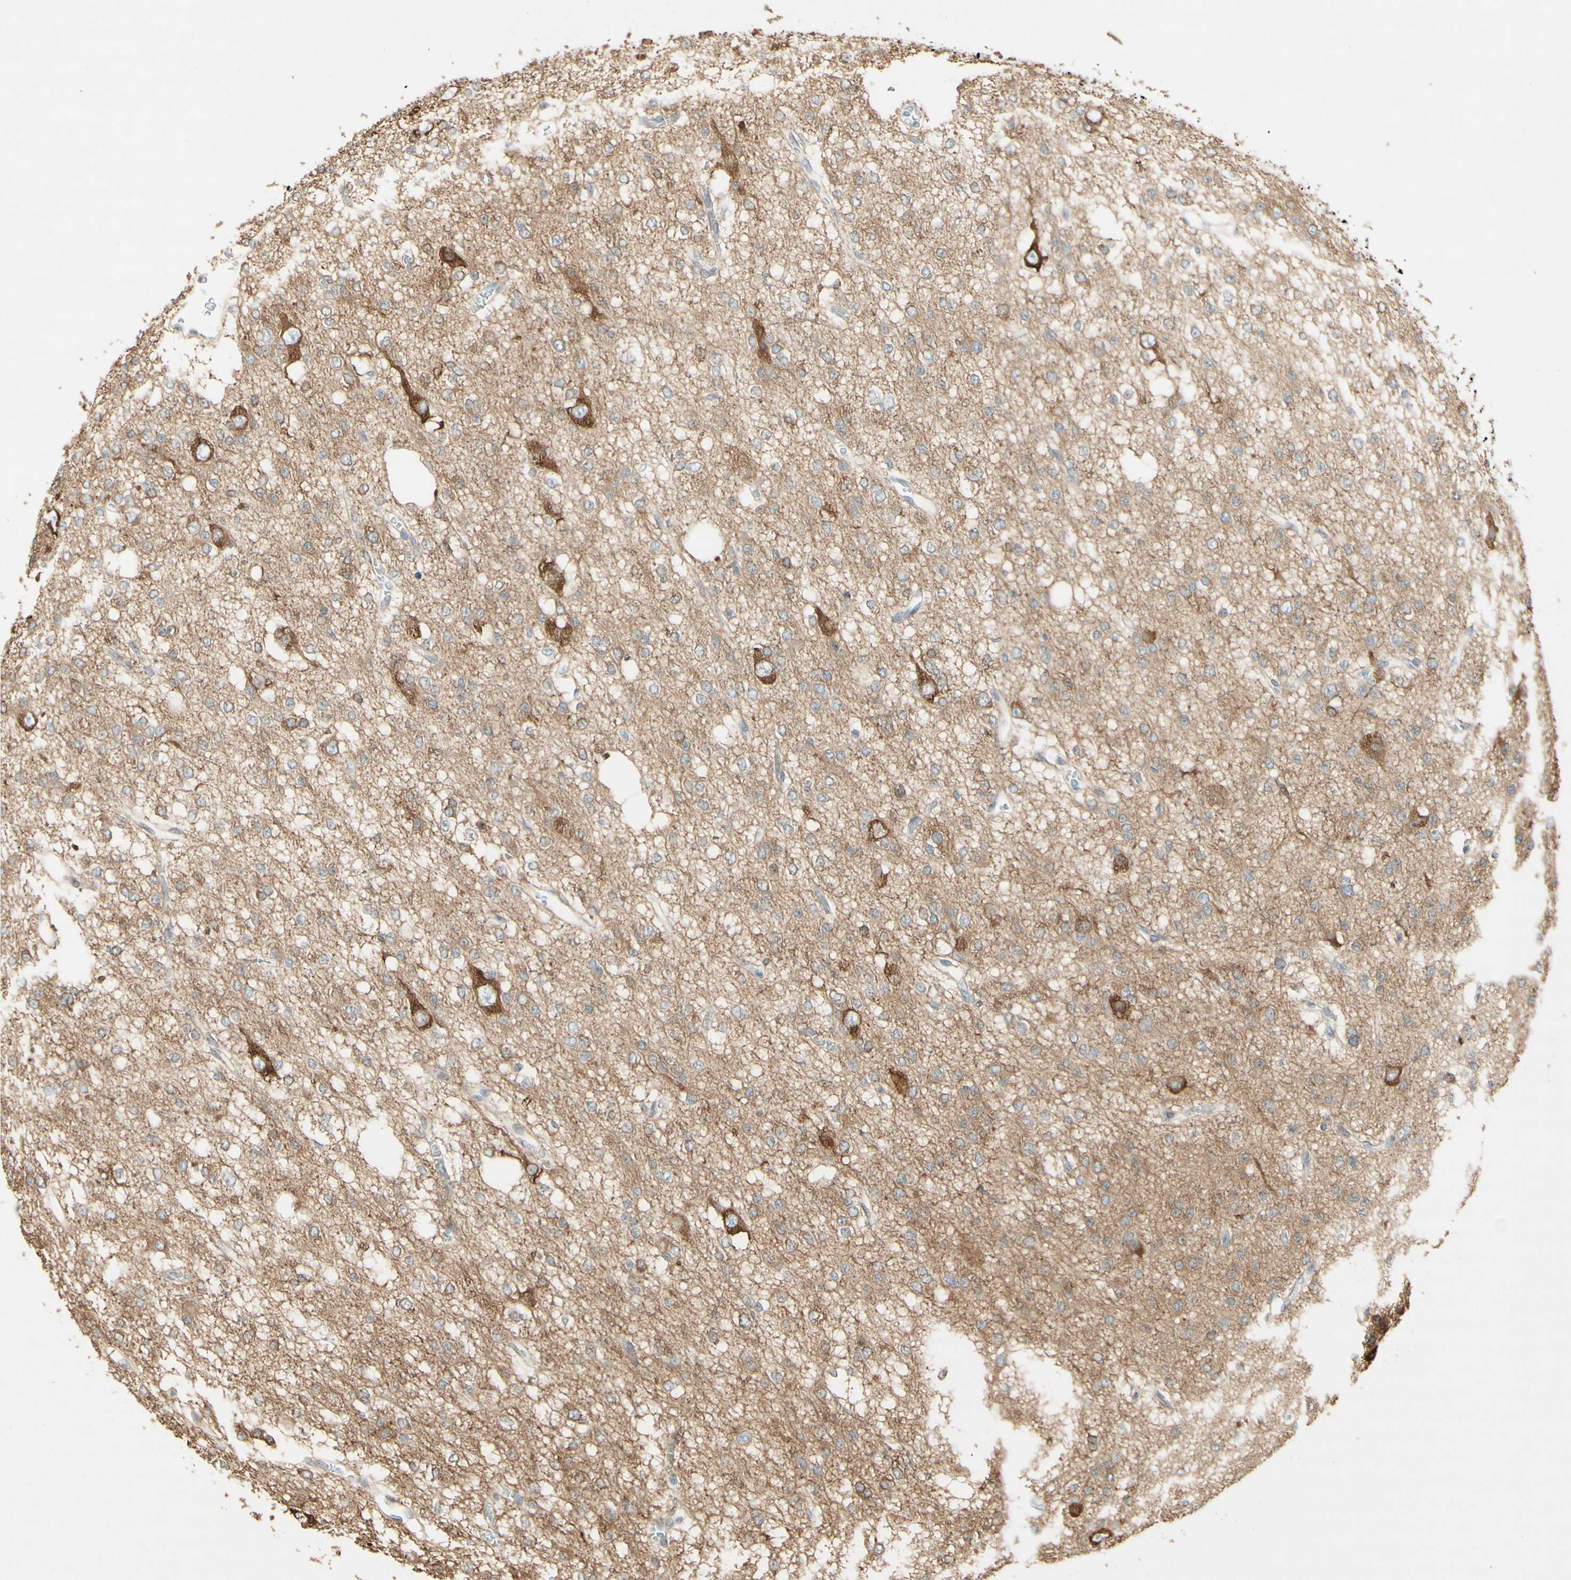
{"staining": {"intensity": "moderate", "quantity": "<25%", "location": "cytoplasmic/membranous"}, "tissue": "glioma", "cell_type": "Tumor cells", "image_type": "cancer", "snomed": [{"axis": "morphology", "description": "Glioma, malignant, Low grade"}, {"axis": "topography", "description": "Brain"}], "caption": "Immunohistochemical staining of malignant glioma (low-grade) reveals low levels of moderate cytoplasmic/membranous positivity in approximately <25% of tumor cells.", "gene": "MAP1B", "patient": {"sex": "male", "age": 38}}